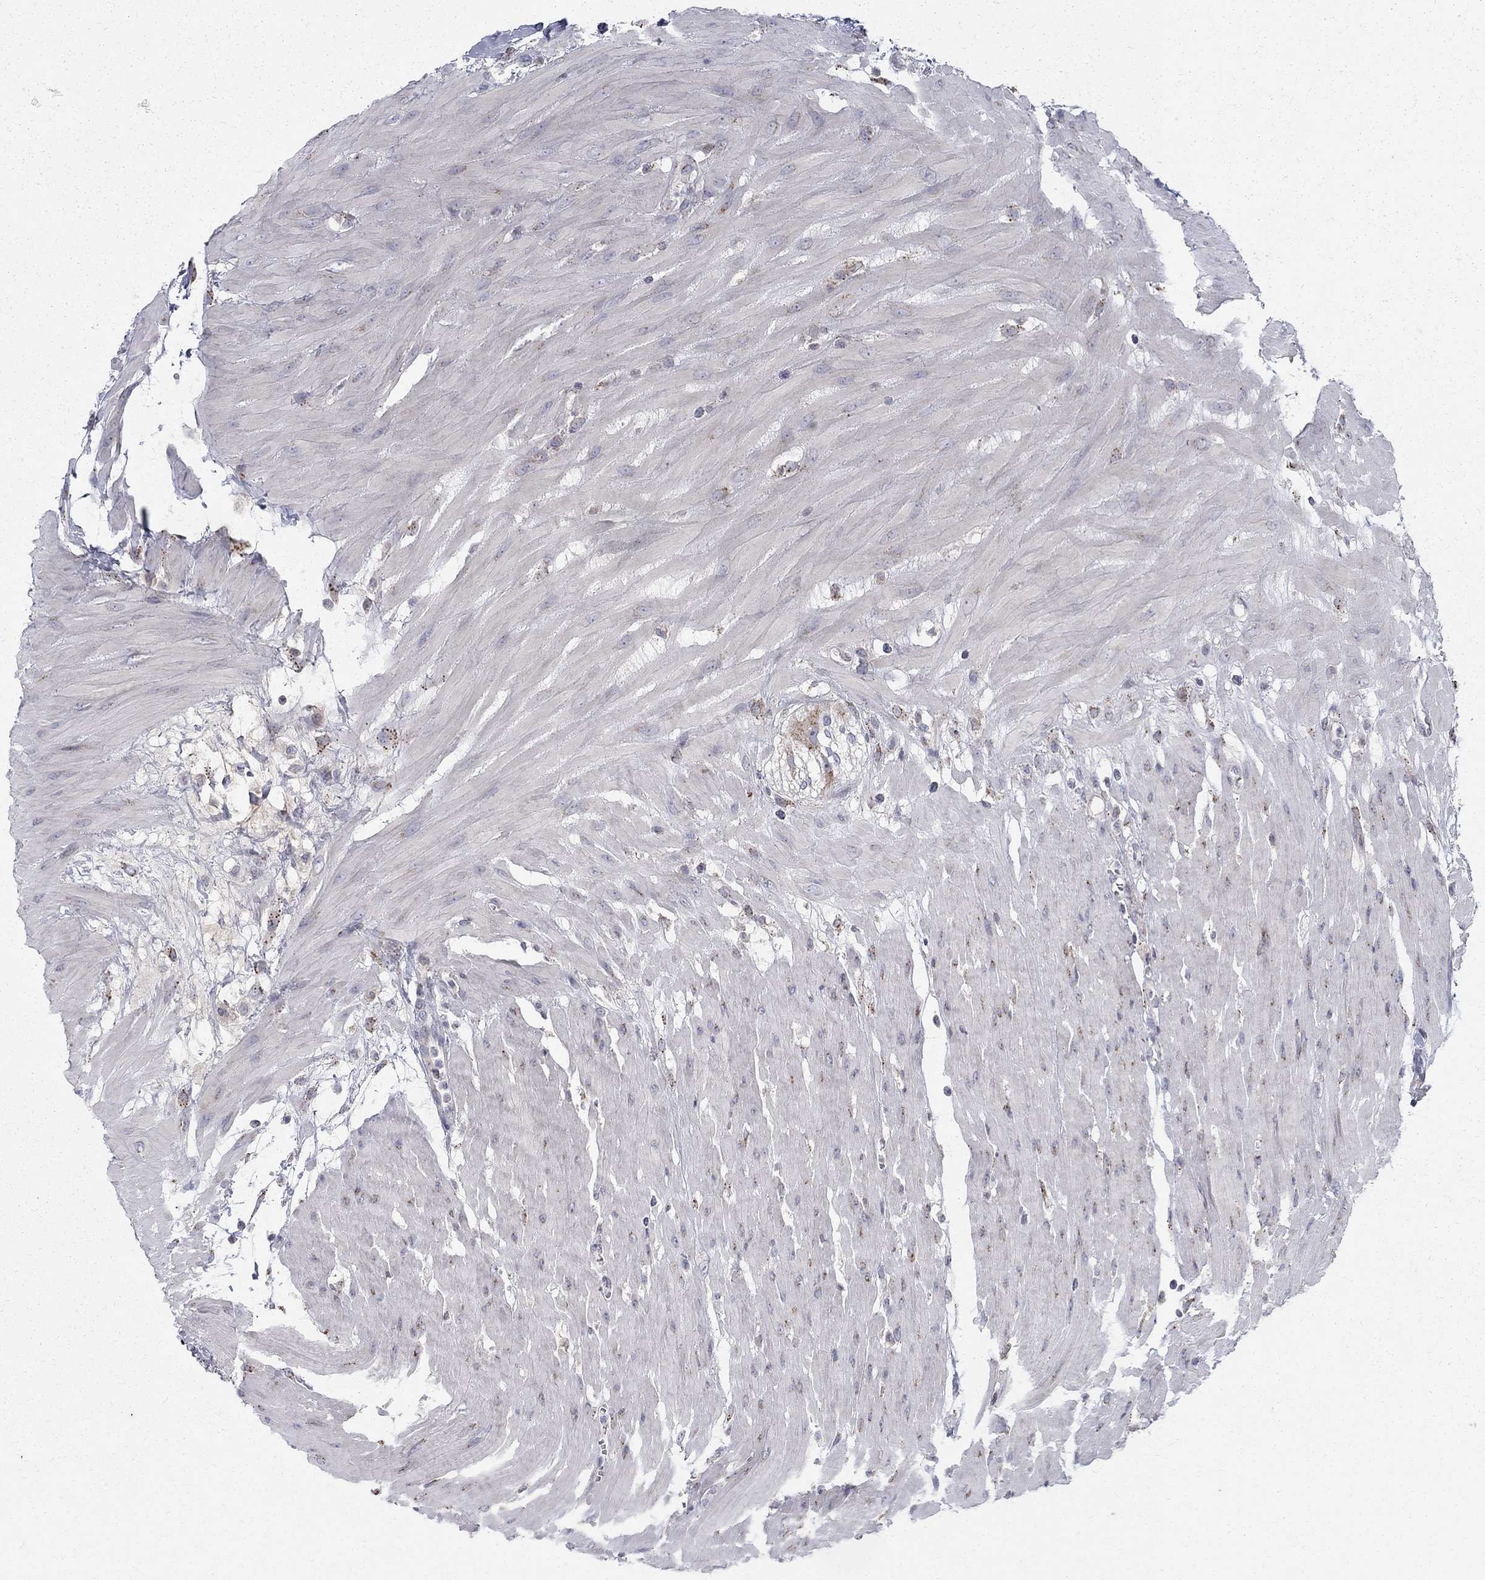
{"staining": {"intensity": "negative", "quantity": "none", "location": "none"}, "tissue": "colon", "cell_type": "Endothelial cells", "image_type": "normal", "snomed": [{"axis": "morphology", "description": "Normal tissue, NOS"}, {"axis": "morphology", "description": "Adenocarcinoma, NOS"}, {"axis": "topography", "description": "Colon"}], "caption": "IHC micrograph of benign colon: colon stained with DAB (3,3'-diaminobenzidine) shows no significant protein staining in endothelial cells.", "gene": "PANK3", "patient": {"sex": "male", "age": 65}}